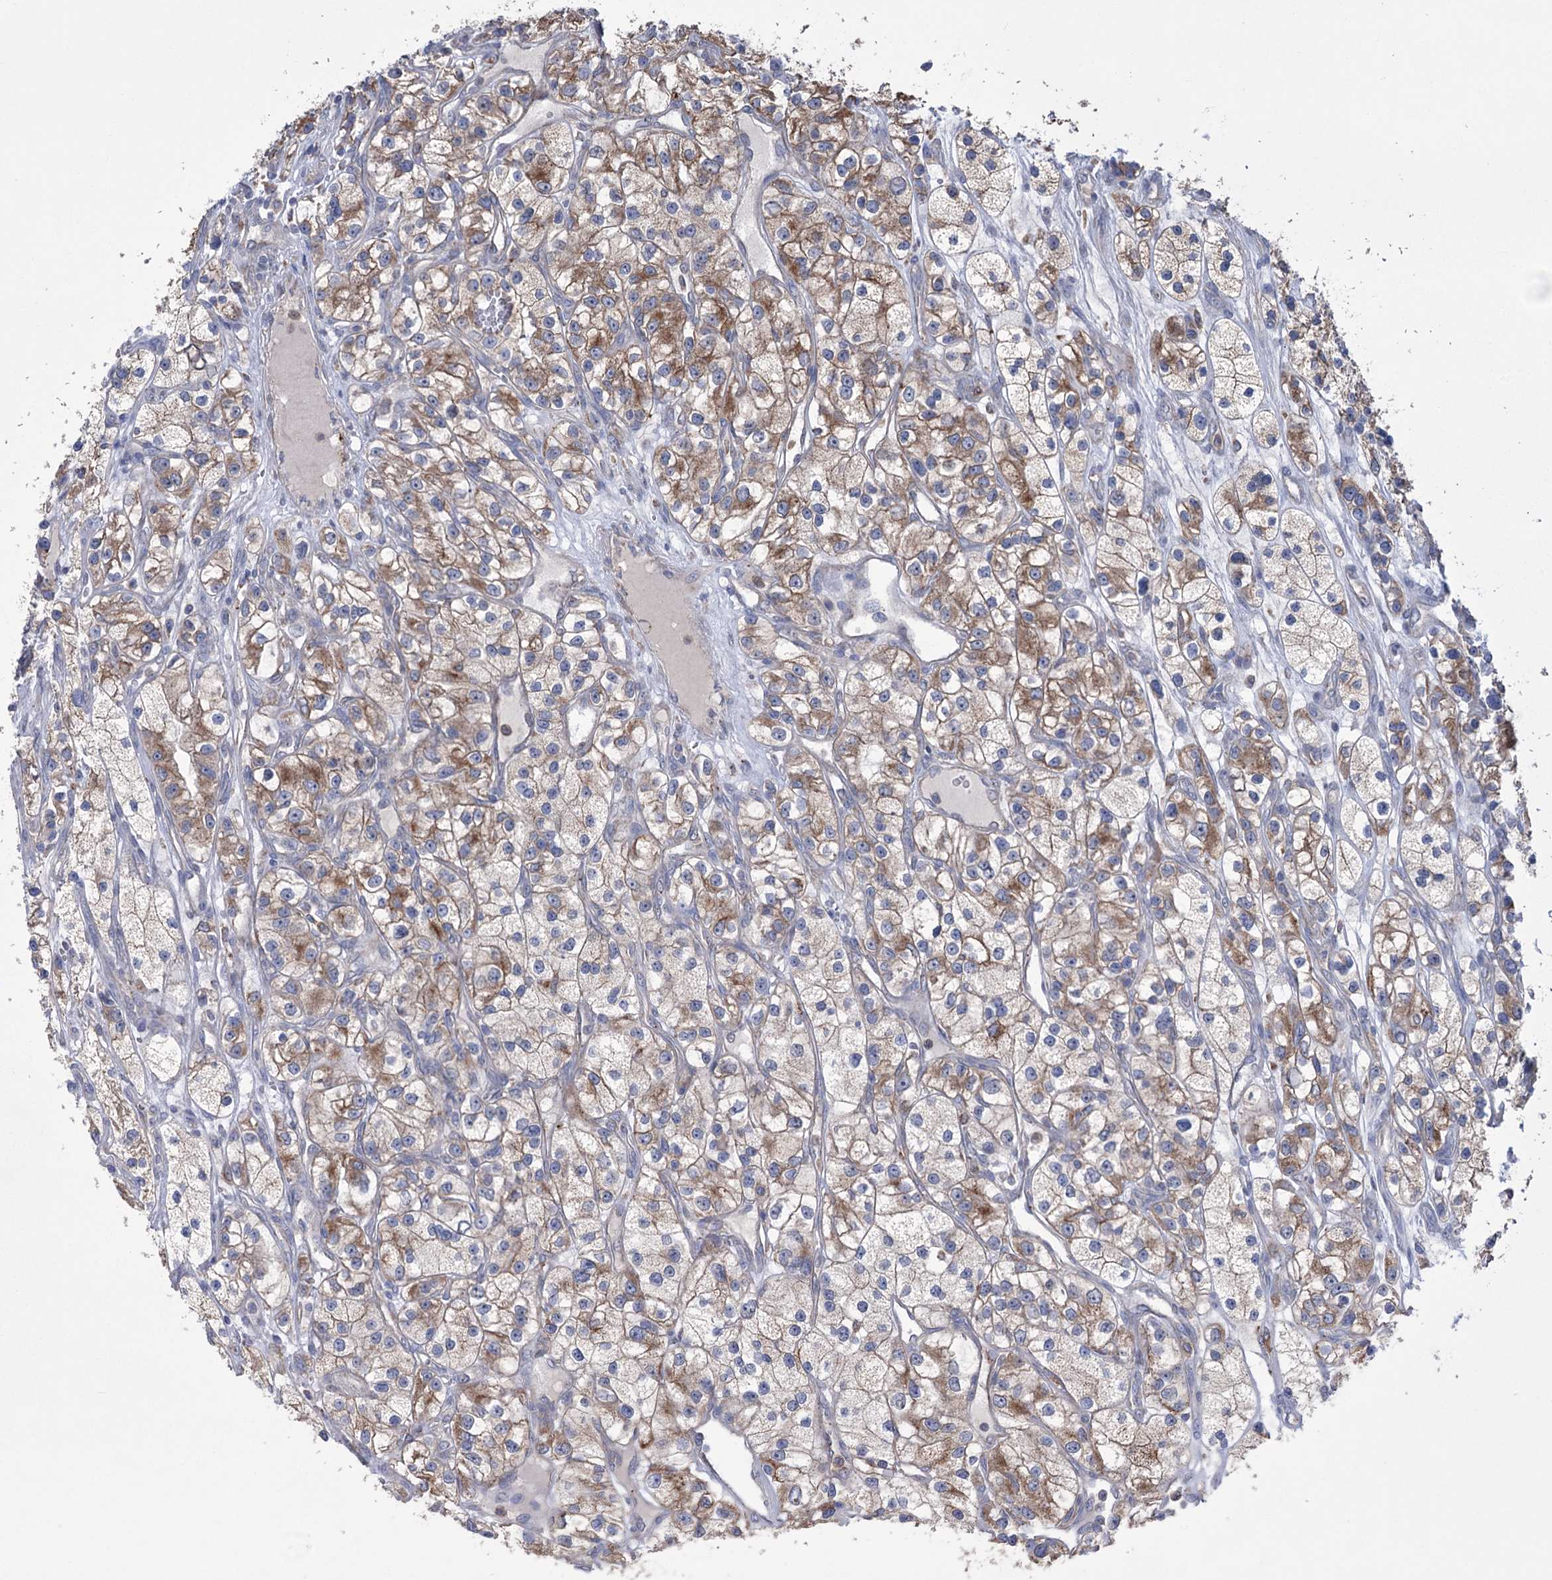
{"staining": {"intensity": "moderate", "quantity": ">75%", "location": "cytoplasmic/membranous"}, "tissue": "renal cancer", "cell_type": "Tumor cells", "image_type": "cancer", "snomed": [{"axis": "morphology", "description": "Adenocarcinoma, NOS"}, {"axis": "topography", "description": "Kidney"}], "caption": "Immunohistochemistry (IHC) (DAB (3,3'-diaminobenzidine)) staining of human adenocarcinoma (renal) reveals moderate cytoplasmic/membranous protein positivity in about >75% of tumor cells.", "gene": "TRIM71", "patient": {"sex": "female", "age": 57}}